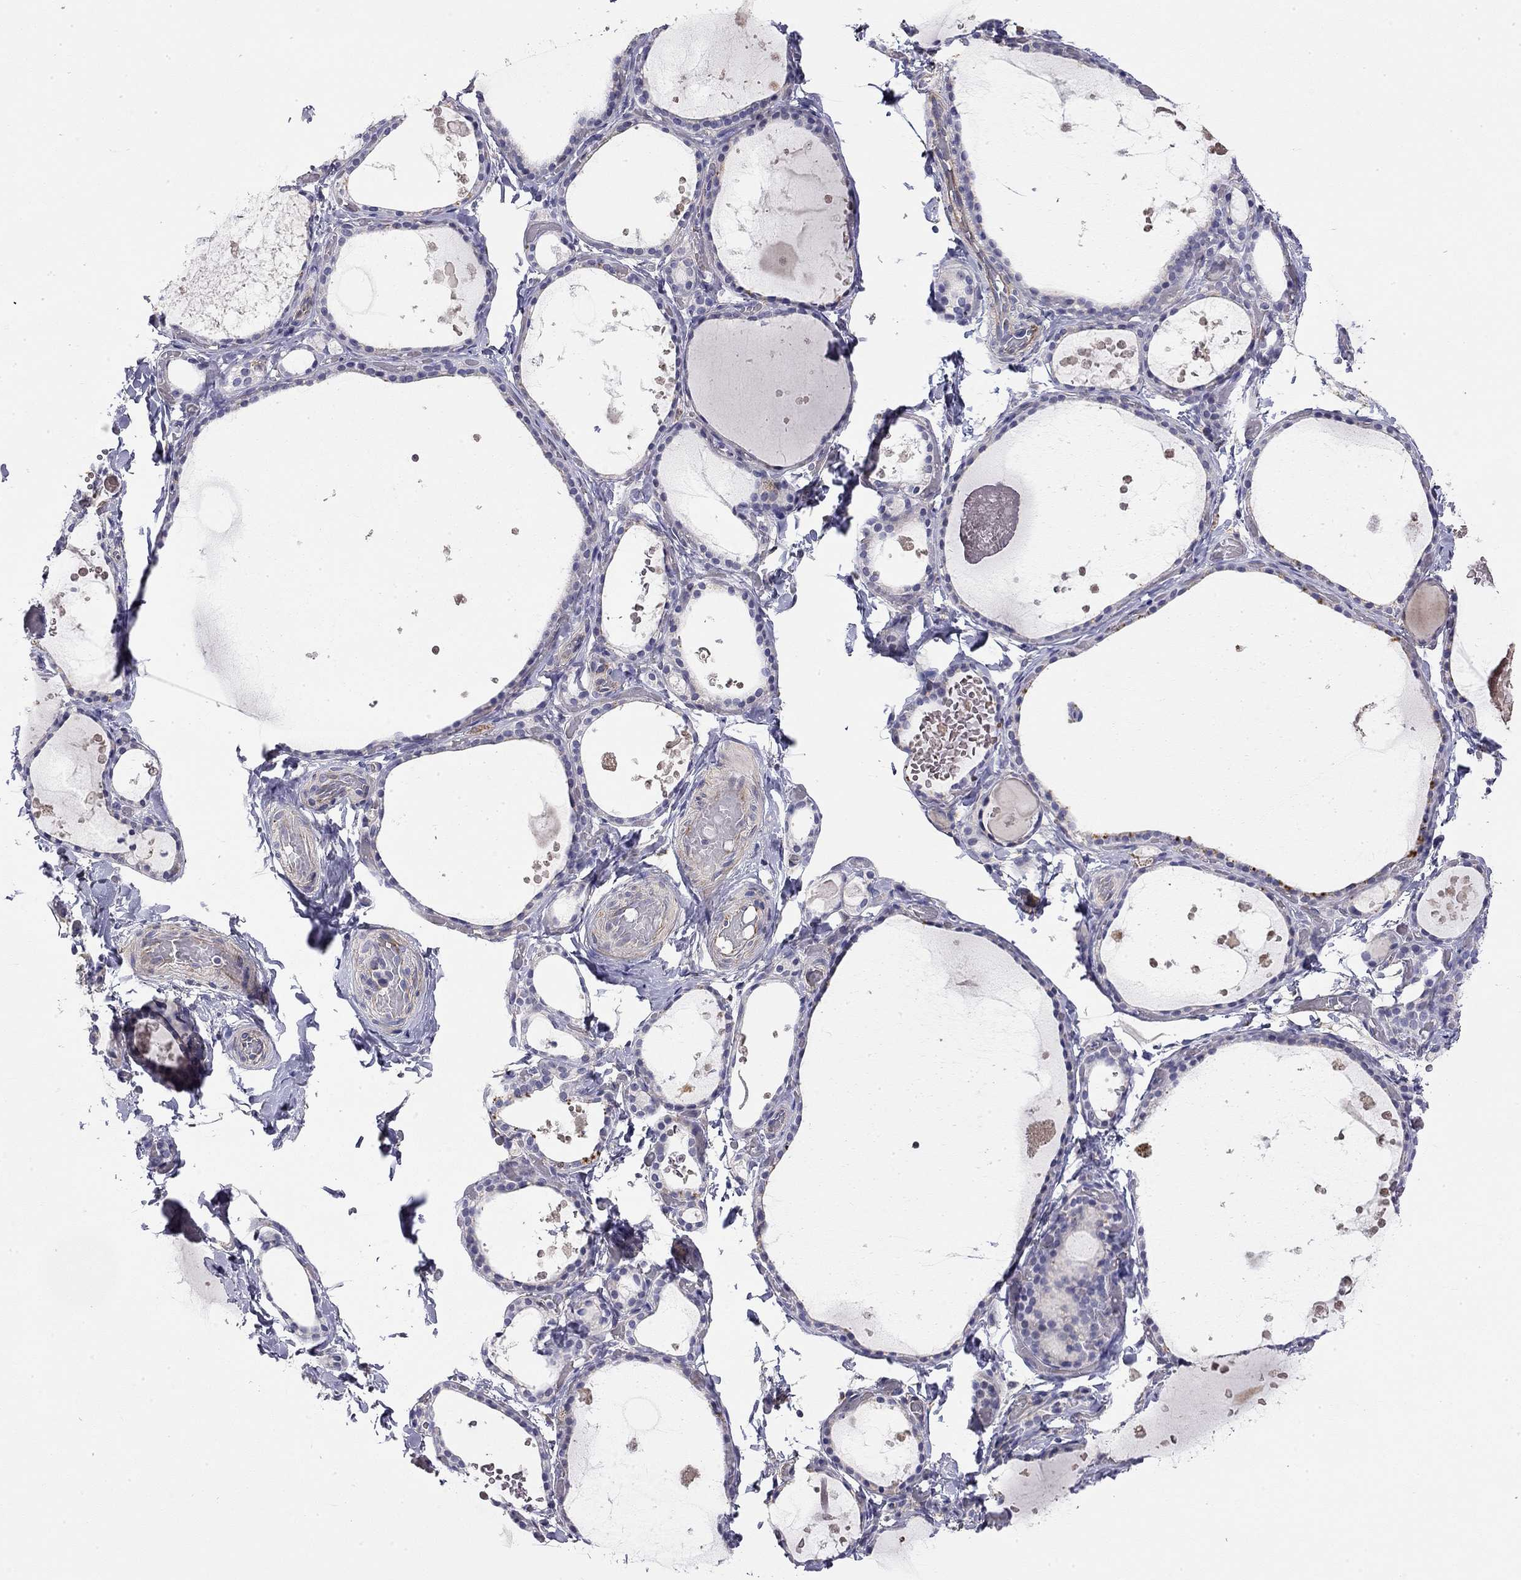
{"staining": {"intensity": "negative", "quantity": "none", "location": "none"}, "tissue": "thyroid gland", "cell_type": "Glandular cells", "image_type": "normal", "snomed": [{"axis": "morphology", "description": "Normal tissue, NOS"}, {"axis": "topography", "description": "Thyroid gland"}], "caption": "Histopathology image shows no significant protein expression in glandular cells of unremarkable thyroid gland.", "gene": "RTL1", "patient": {"sex": "female", "age": 56}}